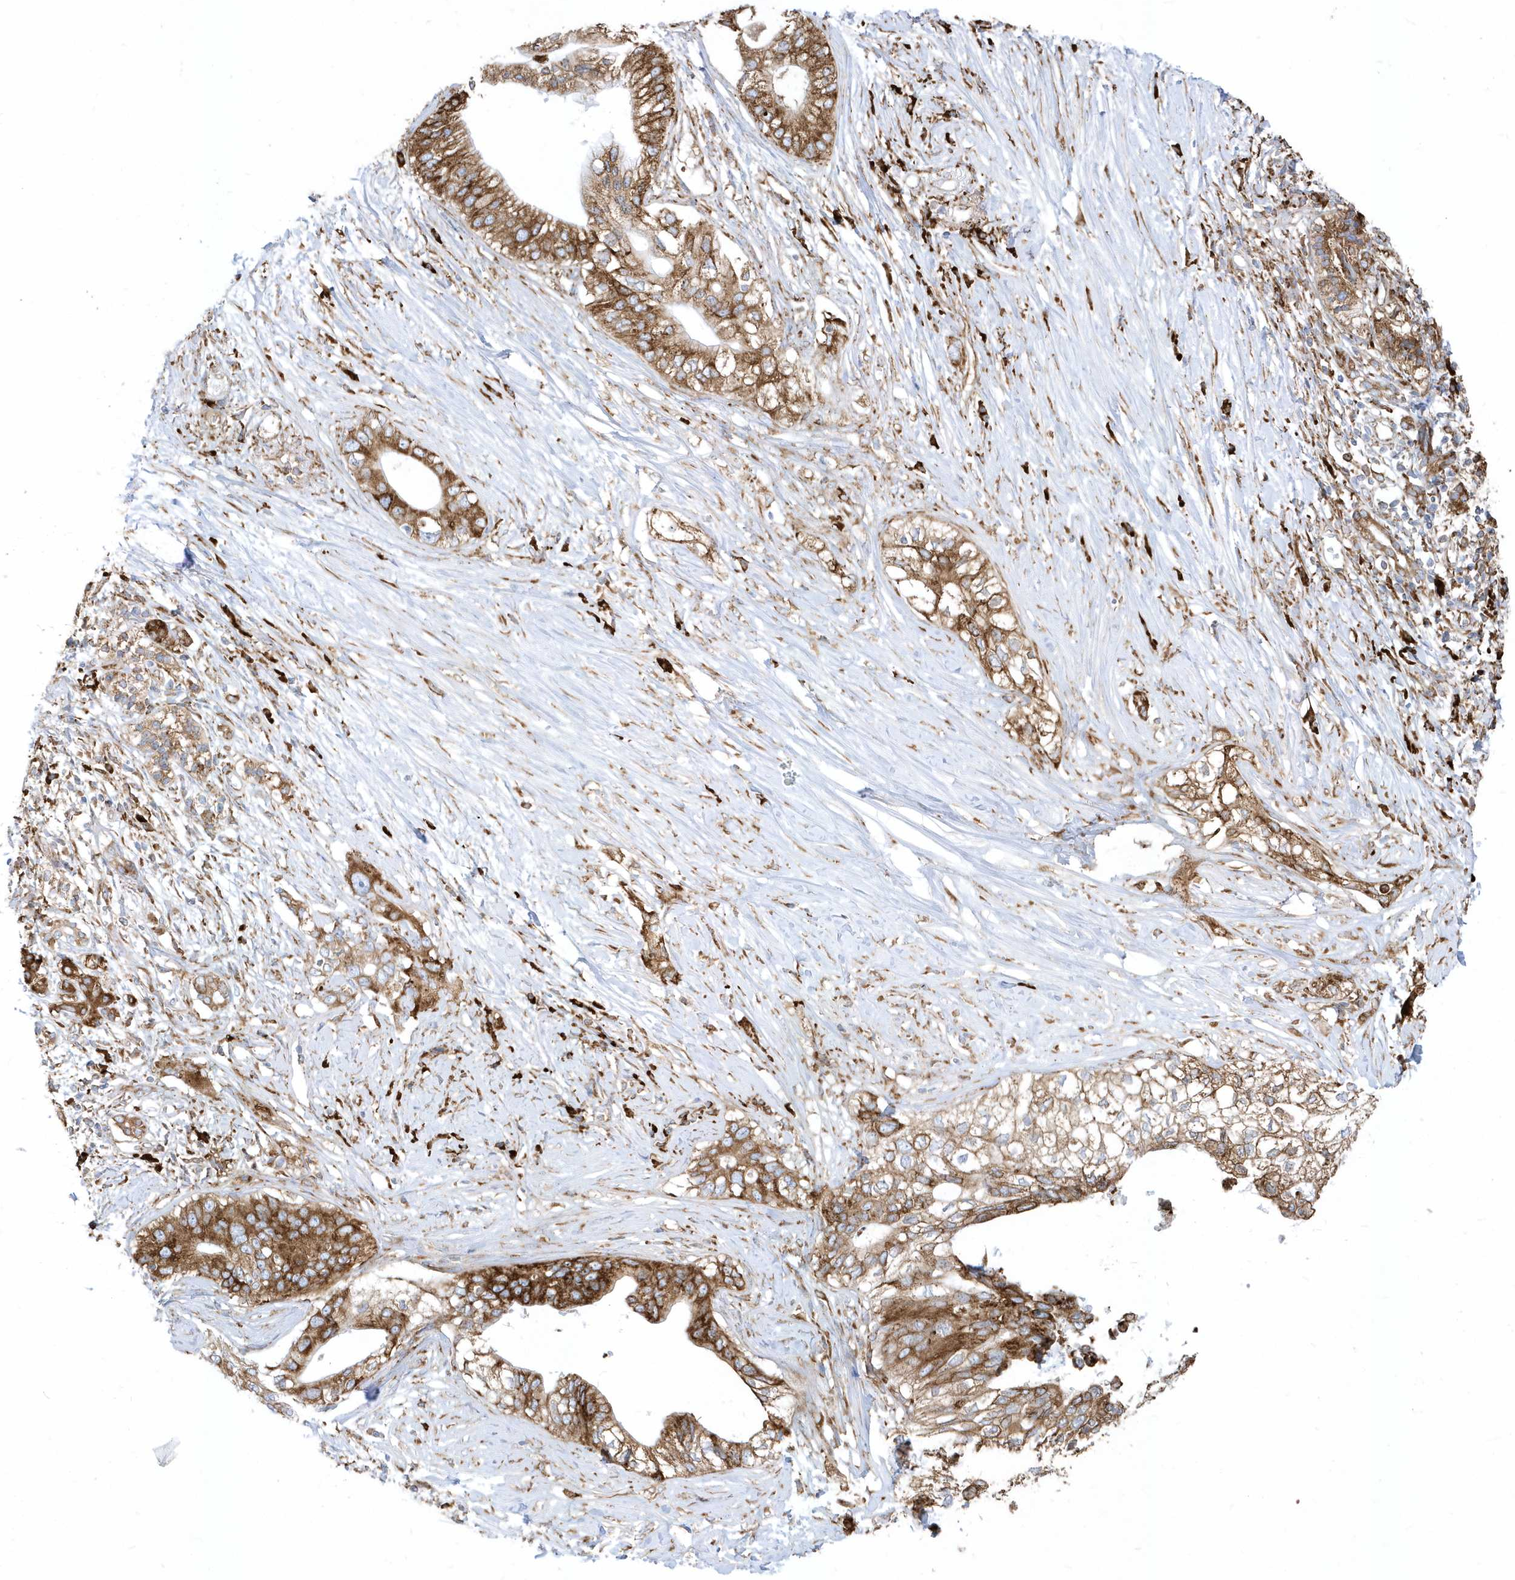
{"staining": {"intensity": "strong", "quantity": ">75%", "location": "cytoplasmic/membranous"}, "tissue": "pancreatic cancer", "cell_type": "Tumor cells", "image_type": "cancer", "snomed": [{"axis": "morphology", "description": "Normal tissue, NOS"}, {"axis": "morphology", "description": "Adenocarcinoma, NOS"}, {"axis": "topography", "description": "Pancreas"}, {"axis": "topography", "description": "Peripheral nerve tissue"}], "caption": "Protein staining displays strong cytoplasmic/membranous expression in approximately >75% of tumor cells in pancreatic cancer. The staining is performed using DAB brown chromogen to label protein expression. The nuclei are counter-stained blue using hematoxylin.", "gene": "PDIA6", "patient": {"sex": "male", "age": 59}}